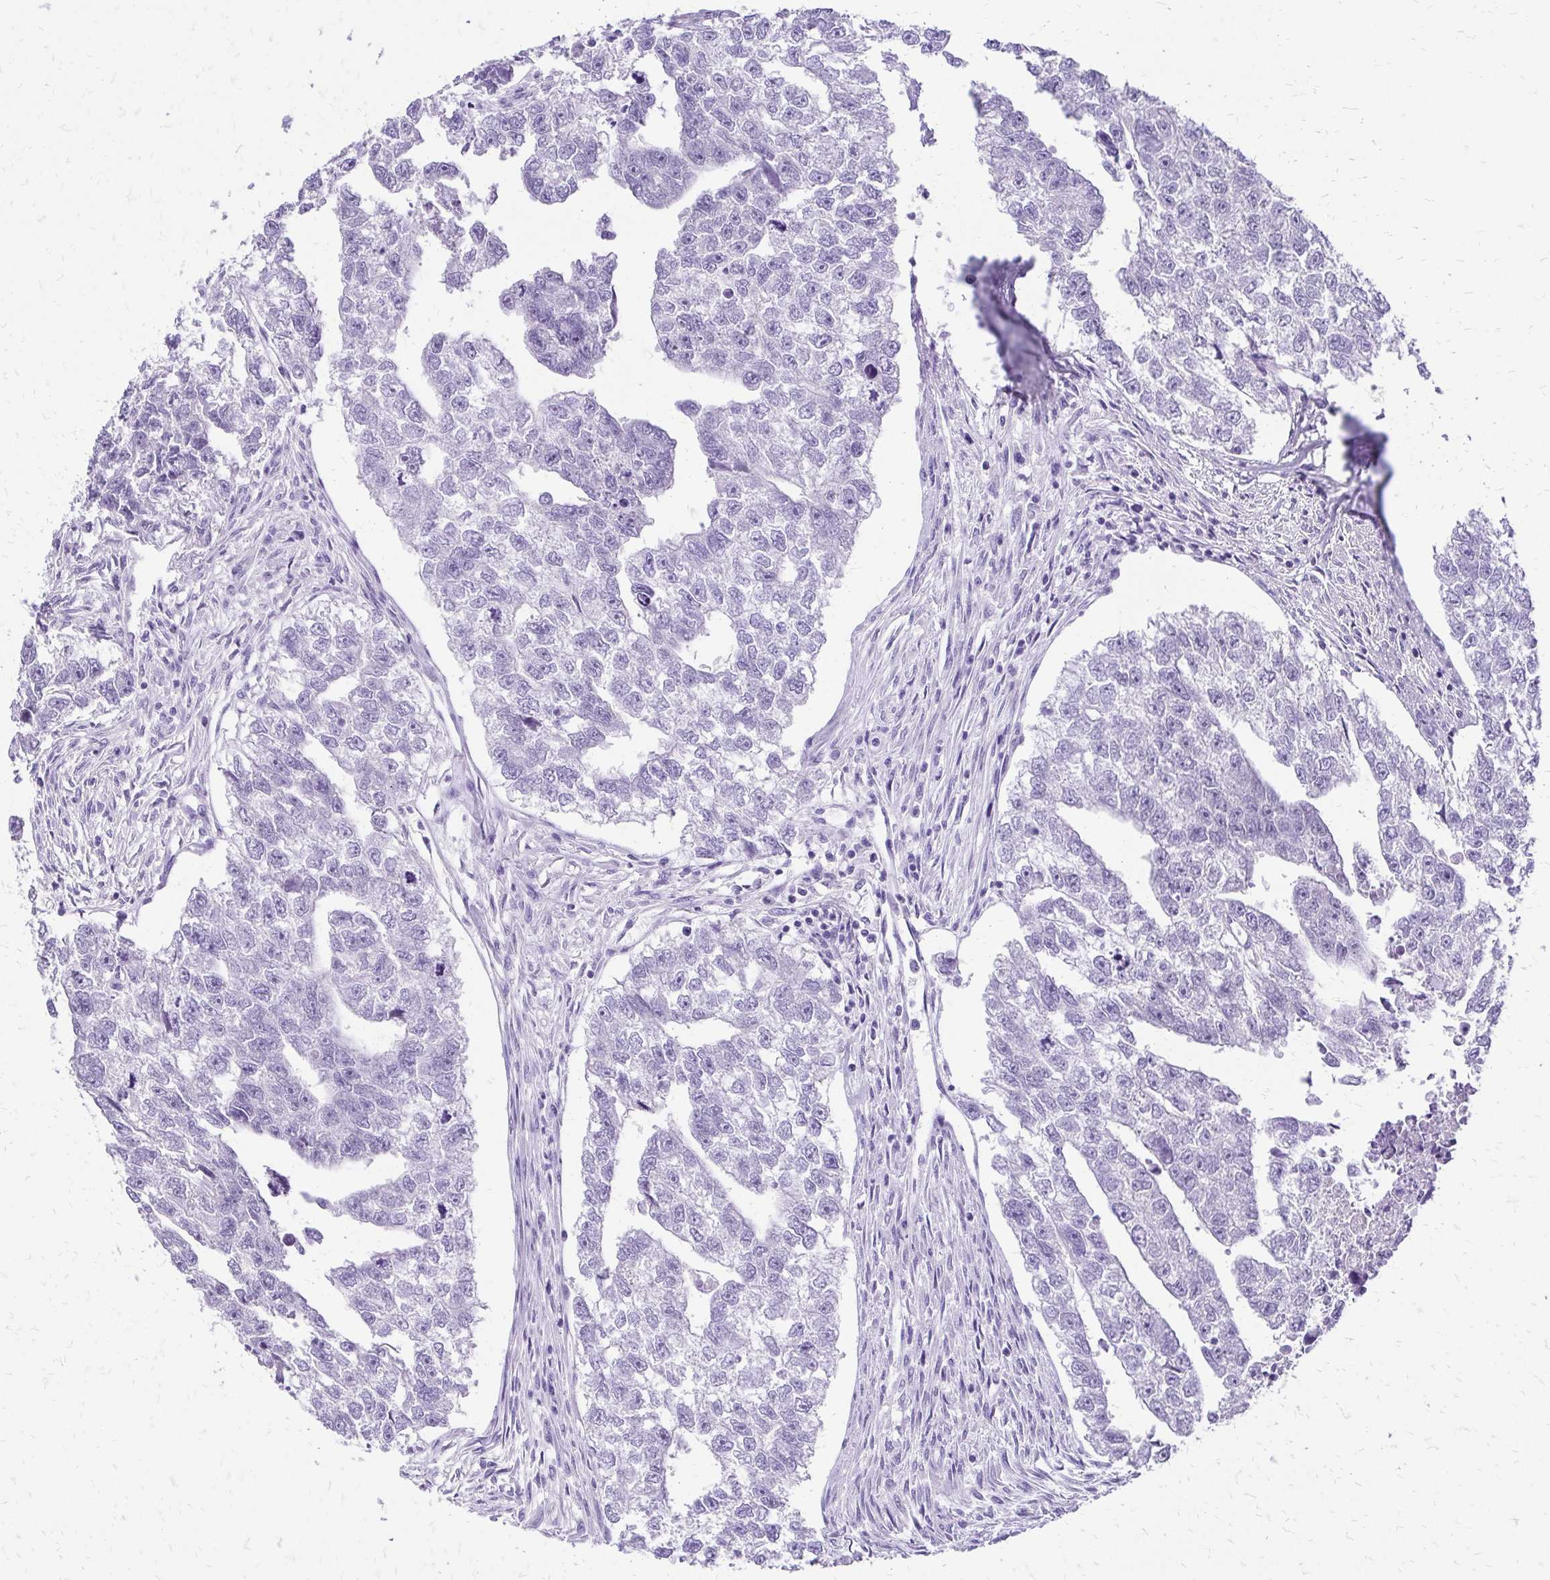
{"staining": {"intensity": "negative", "quantity": "none", "location": "none"}, "tissue": "testis cancer", "cell_type": "Tumor cells", "image_type": "cancer", "snomed": [{"axis": "morphology", "description": "Carcinoma, Embryonal, NOS"}, {"axis": "morphology", "description": "Teratoma, malignant, NOS"}, {"axis": "topography", "description": "Testis"}], "caption": "Protein analysis of testis malignant teratoma exhibits no significant positivity in tumor cells.", "gene": "SLC32A1", "patient": {"sex": "male", "age": 44}}